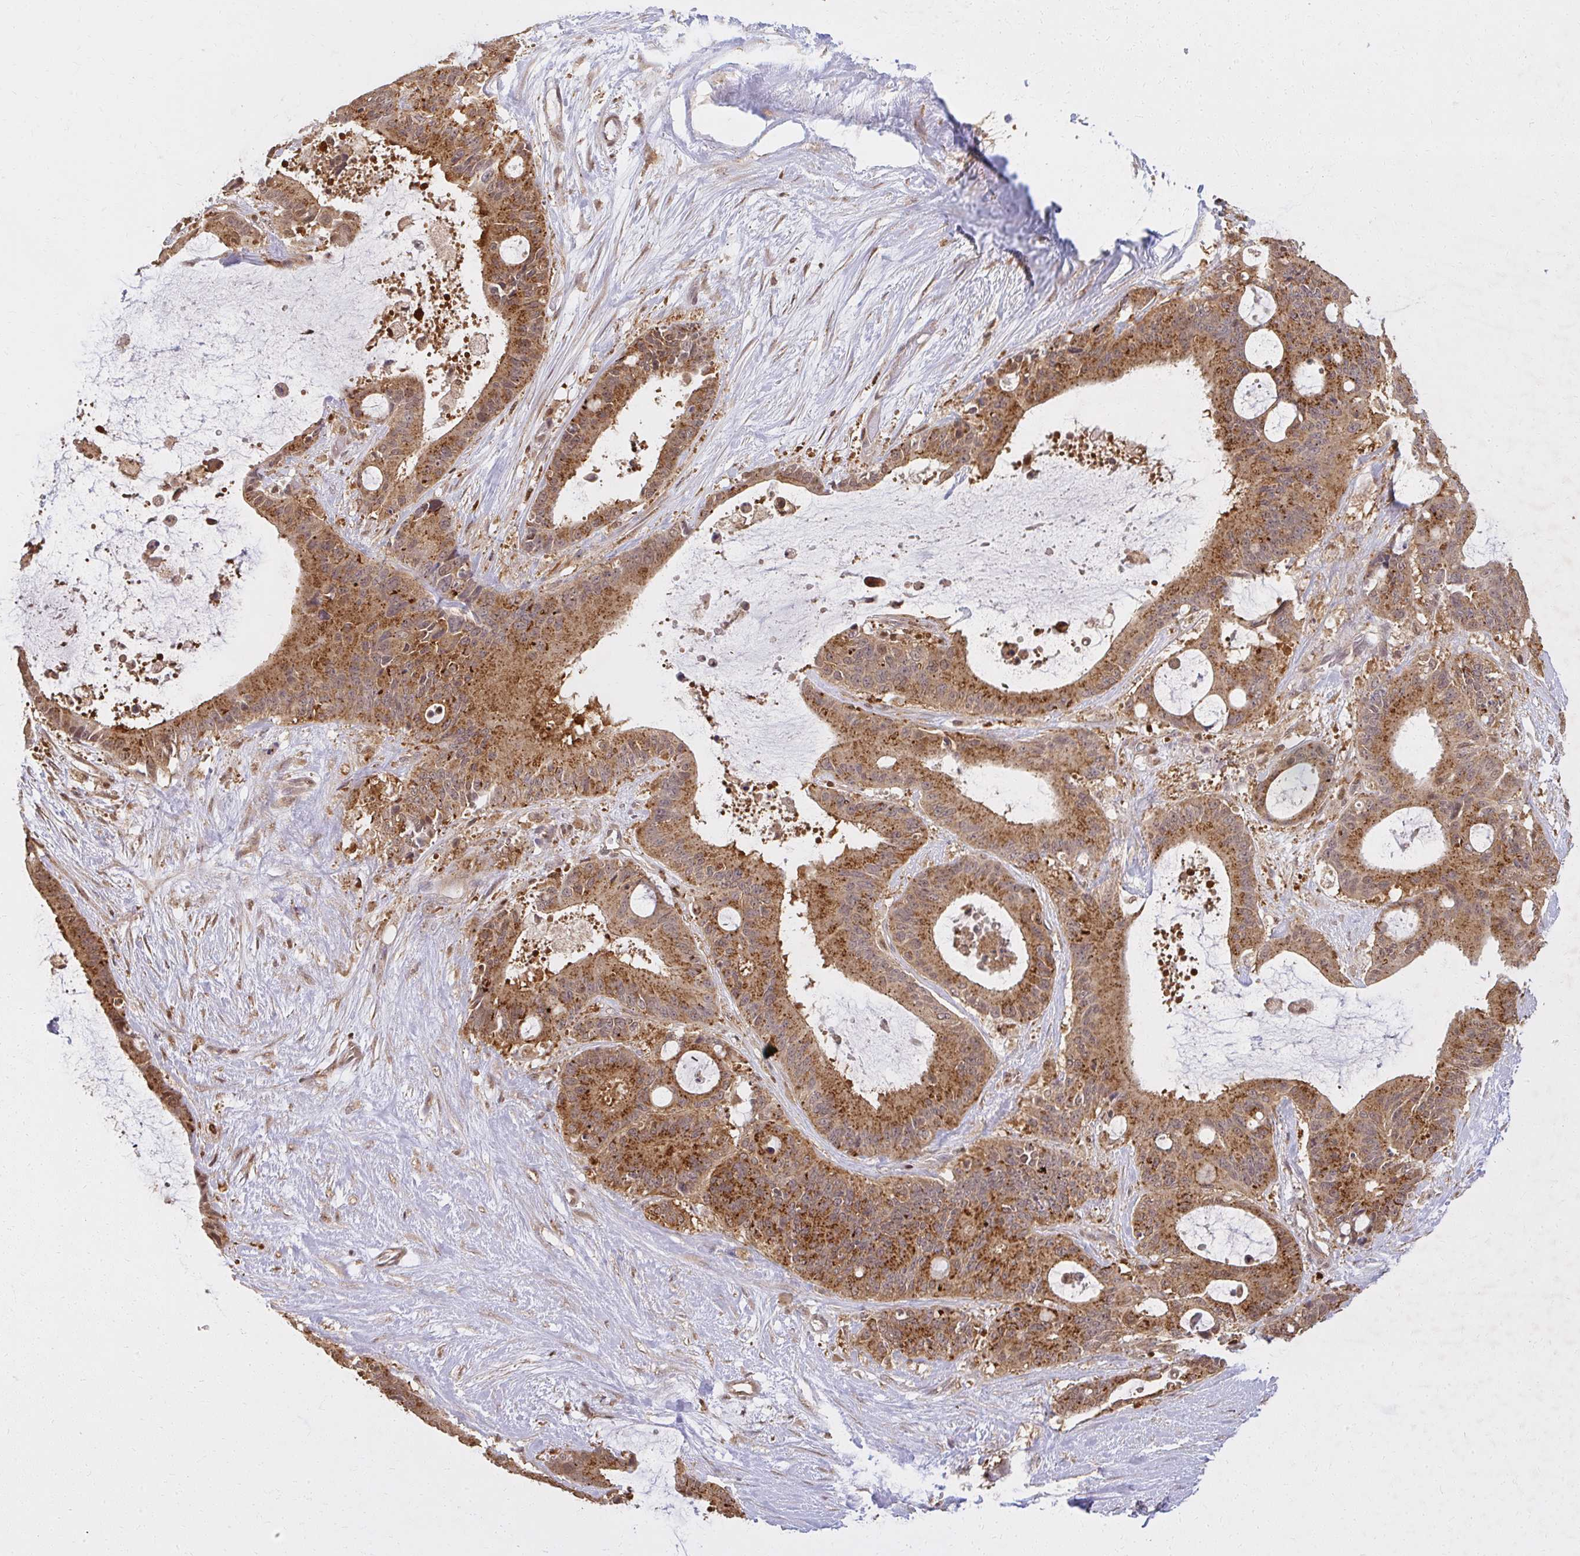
{"staining": {"intensity": "strong", "quantity": ">75%", "location": "cytoplasmic/membranous"}, "tissue": "liver cancer", "cell_type": "Tumor cells", "image_type": "cancer", "snomed": [{"axis": "morphology", "description": "Normal tissue, NOS"}, {"axis": "morphology", "description": "Cholangiocarcinoma"}, {"axis": "topography", "description": "Liver"}, {"axis": "topography", "description": "Peripheral nerve tissue"}], "caption": "Immunohistochemical staining of liver cancer (cholangiocarcinoma) displays strong cytoplasmic/membranous protein positivity in approximately >75% of tumor cells. The protein of interest is stained brown, and the nuclei are stained in blue (DAB (3,3'-diaminobenzidine) IHC with brightfield microscopy, high magnification).", "gene": "LARS2", "patient": {"sex": "female", "age": 73}}